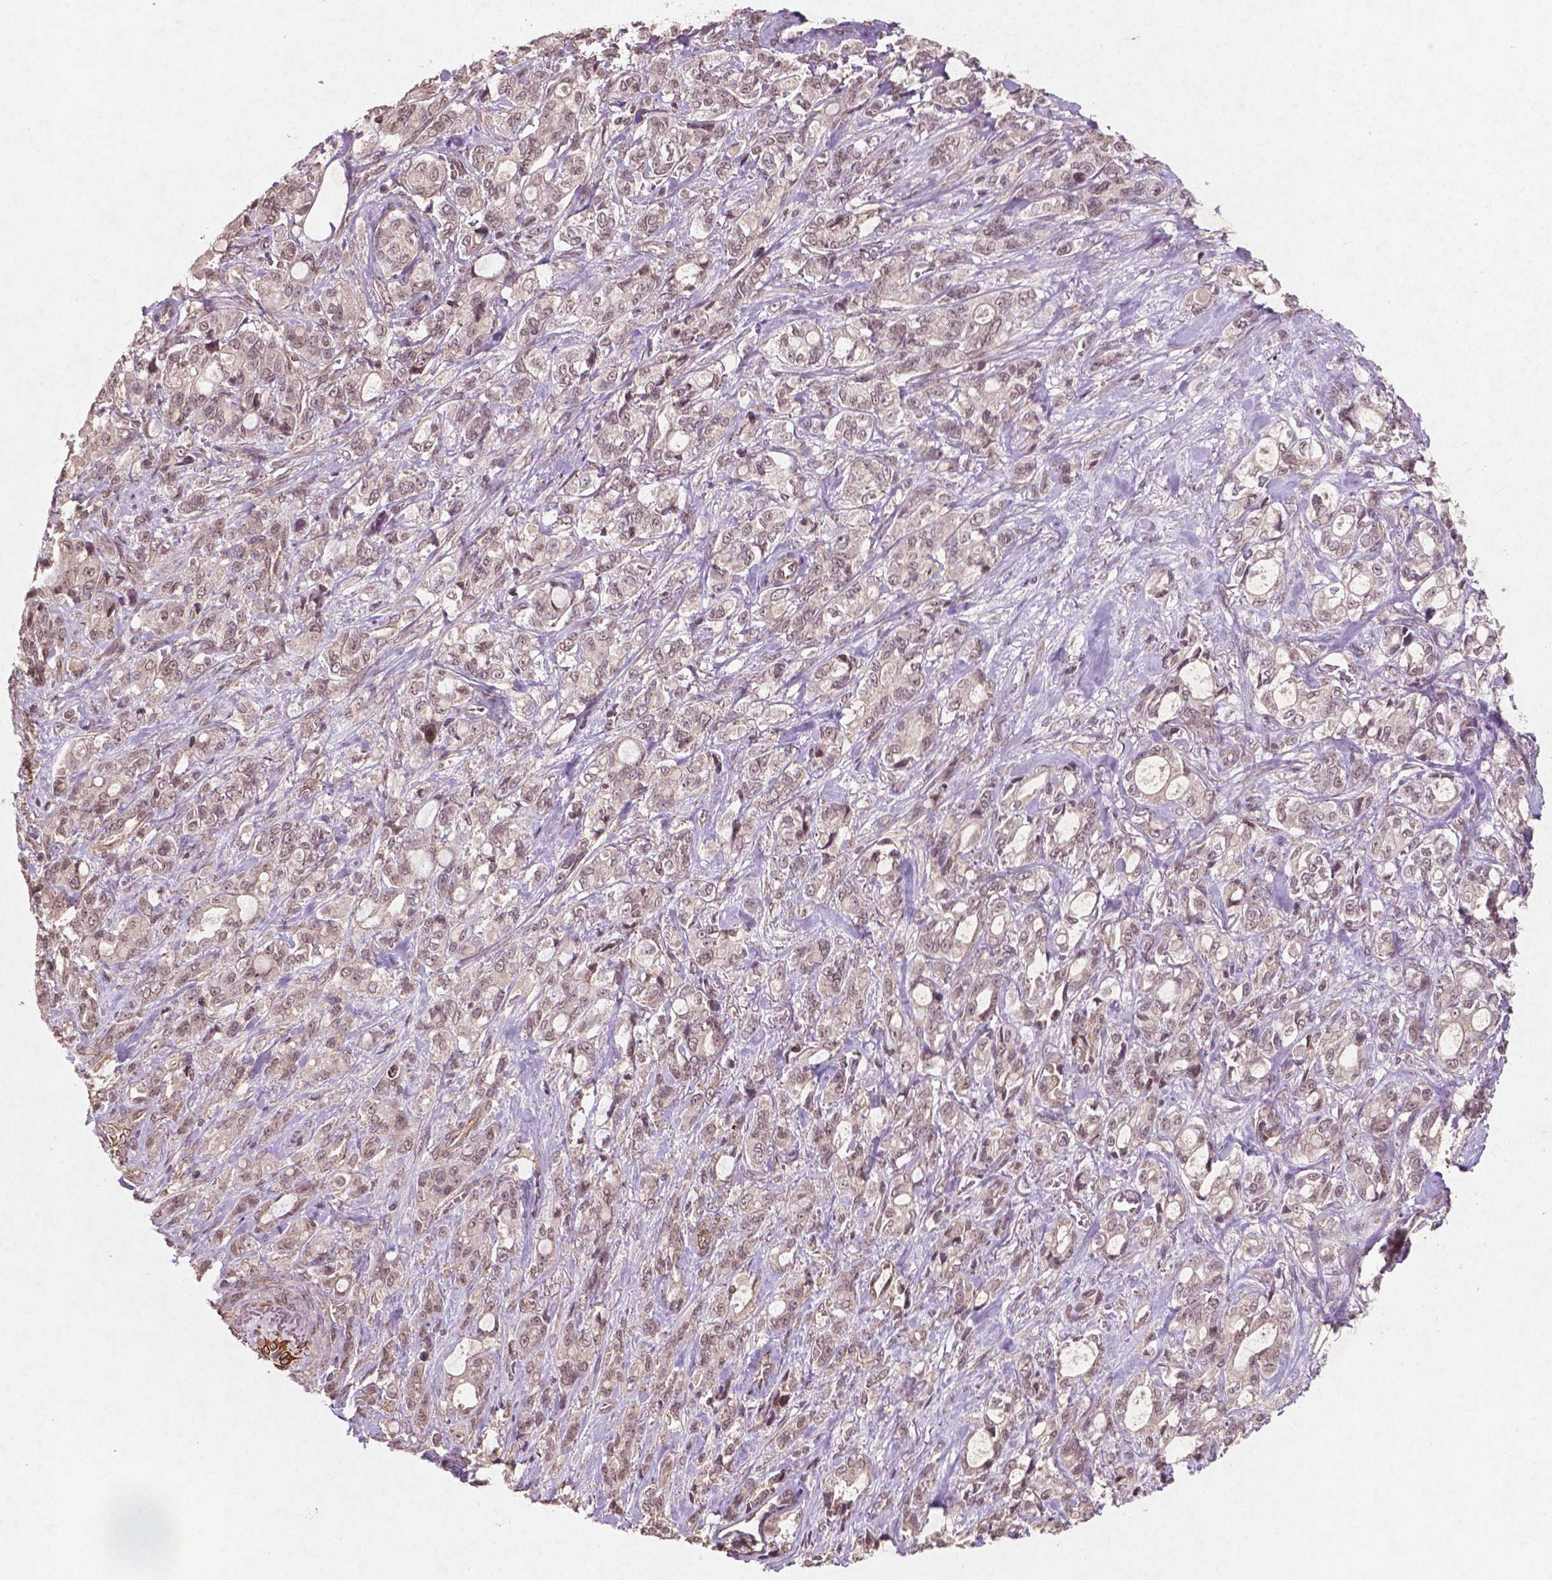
{"staining": {"intensity": "negative", "quantity": "none", "location": "none"}, "tissue": "stomach cancer", "cell_type": "Tumor cells", "image_type": "cancer", "snomed": [{"axis": "morphology", "description": "Adenocarcinoma, NOS"}, {"axis": "topography", "description": "Stomach"}], "caption": "There is no significant positivity in tumor cells of stomach adenocarcinoma.", "gene": "SMAD2", "patient": {"sex": "male", "age": 63}}